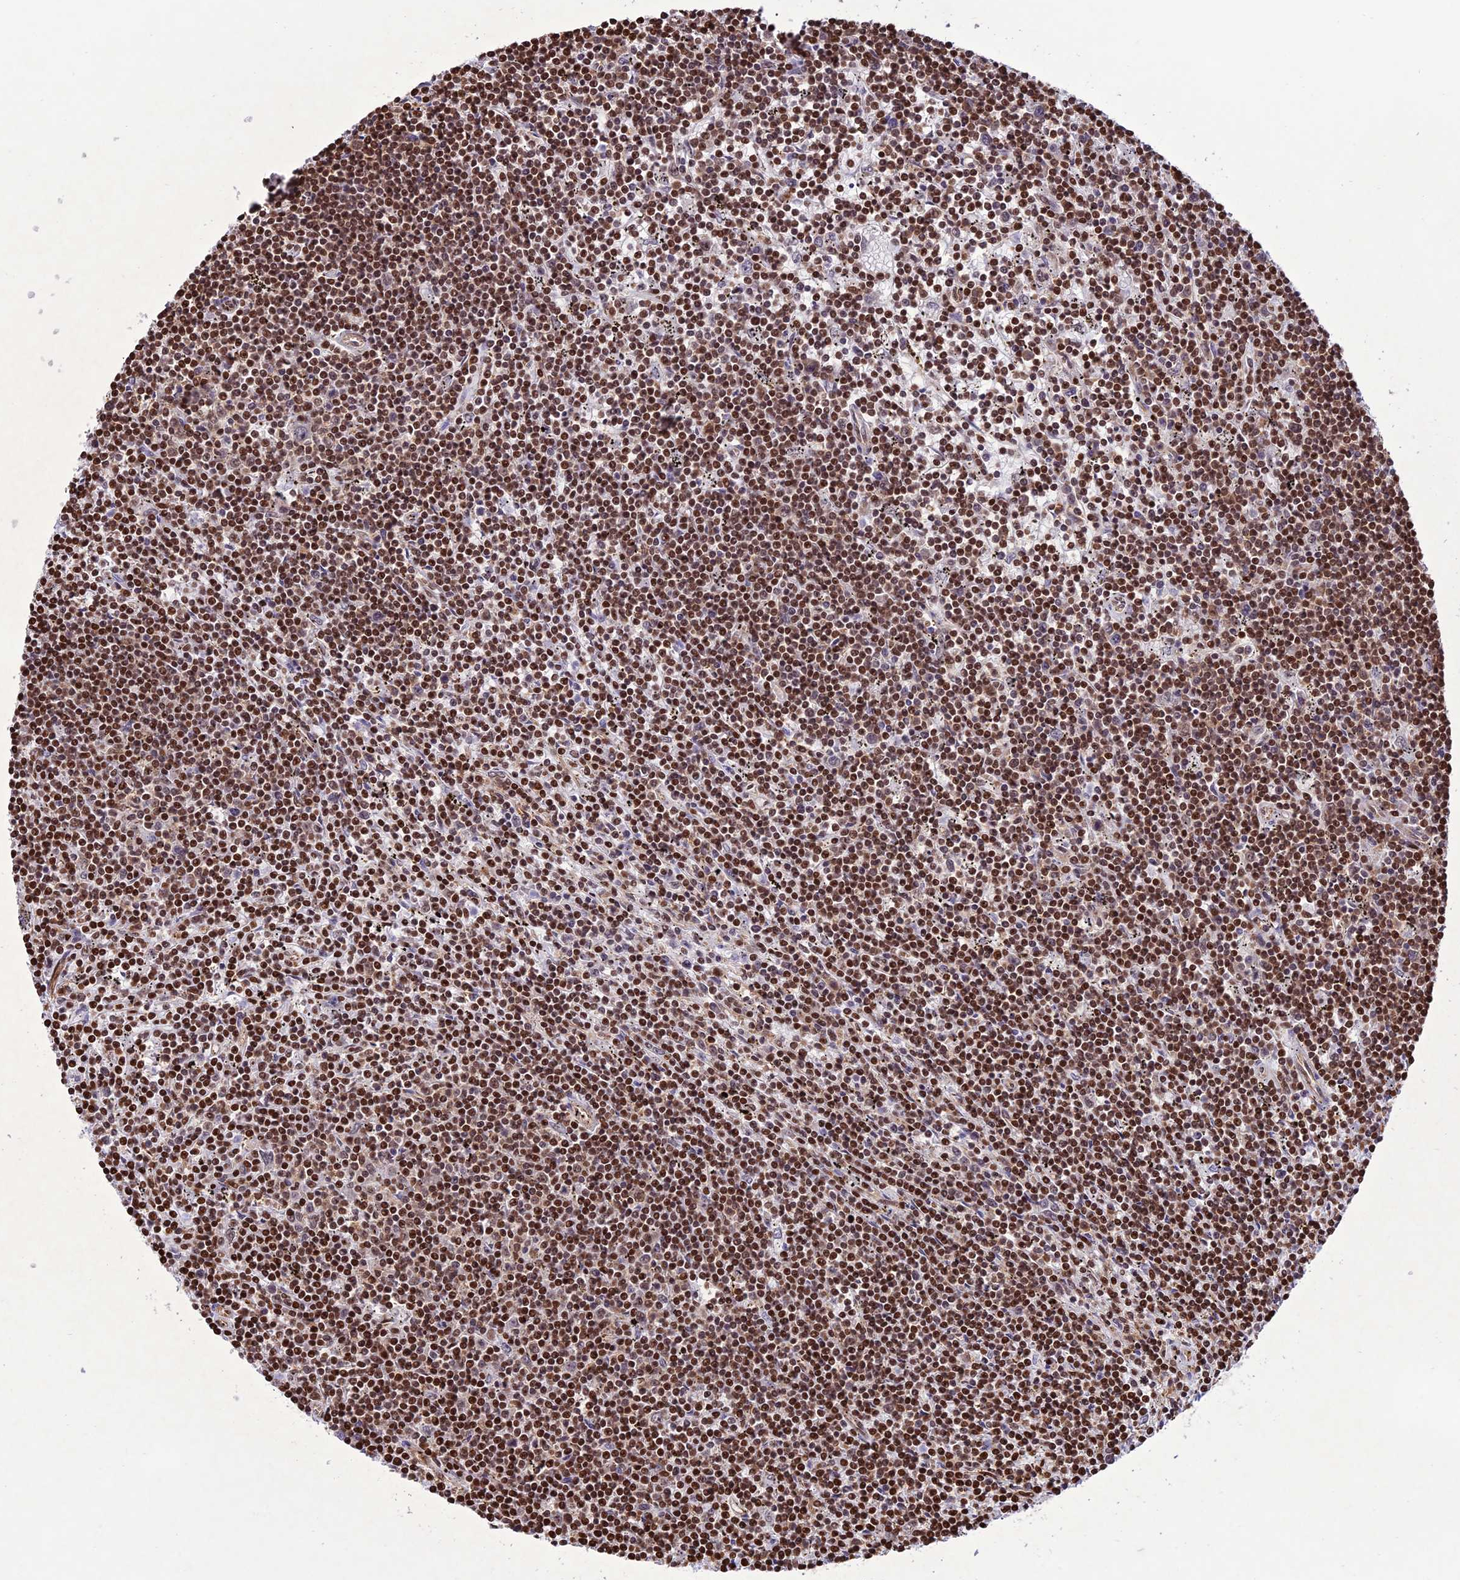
{"staining": {"intensity": "moderate", "quantity": ">75%", "location": "nuclear"}, "tissue": "lymphoma", "cell_type": "Tumor cells", "image_type": "cancer", "snomed": [{"axis": "morphology", "description": "Malignant lymphoma, non-Hodgkin's type, Low grade"}, {"axis": "topography", "description": "Spleen"}], "caption": "Brown immunohistochemical staining in human malignant lymphoma, non-Hodgkin's type (low-grade) shows moderate nuclear expression in approximately >75% of tumor cells.", "gene": "INO80E", "patient": {"sex": "male", "age": 76}}